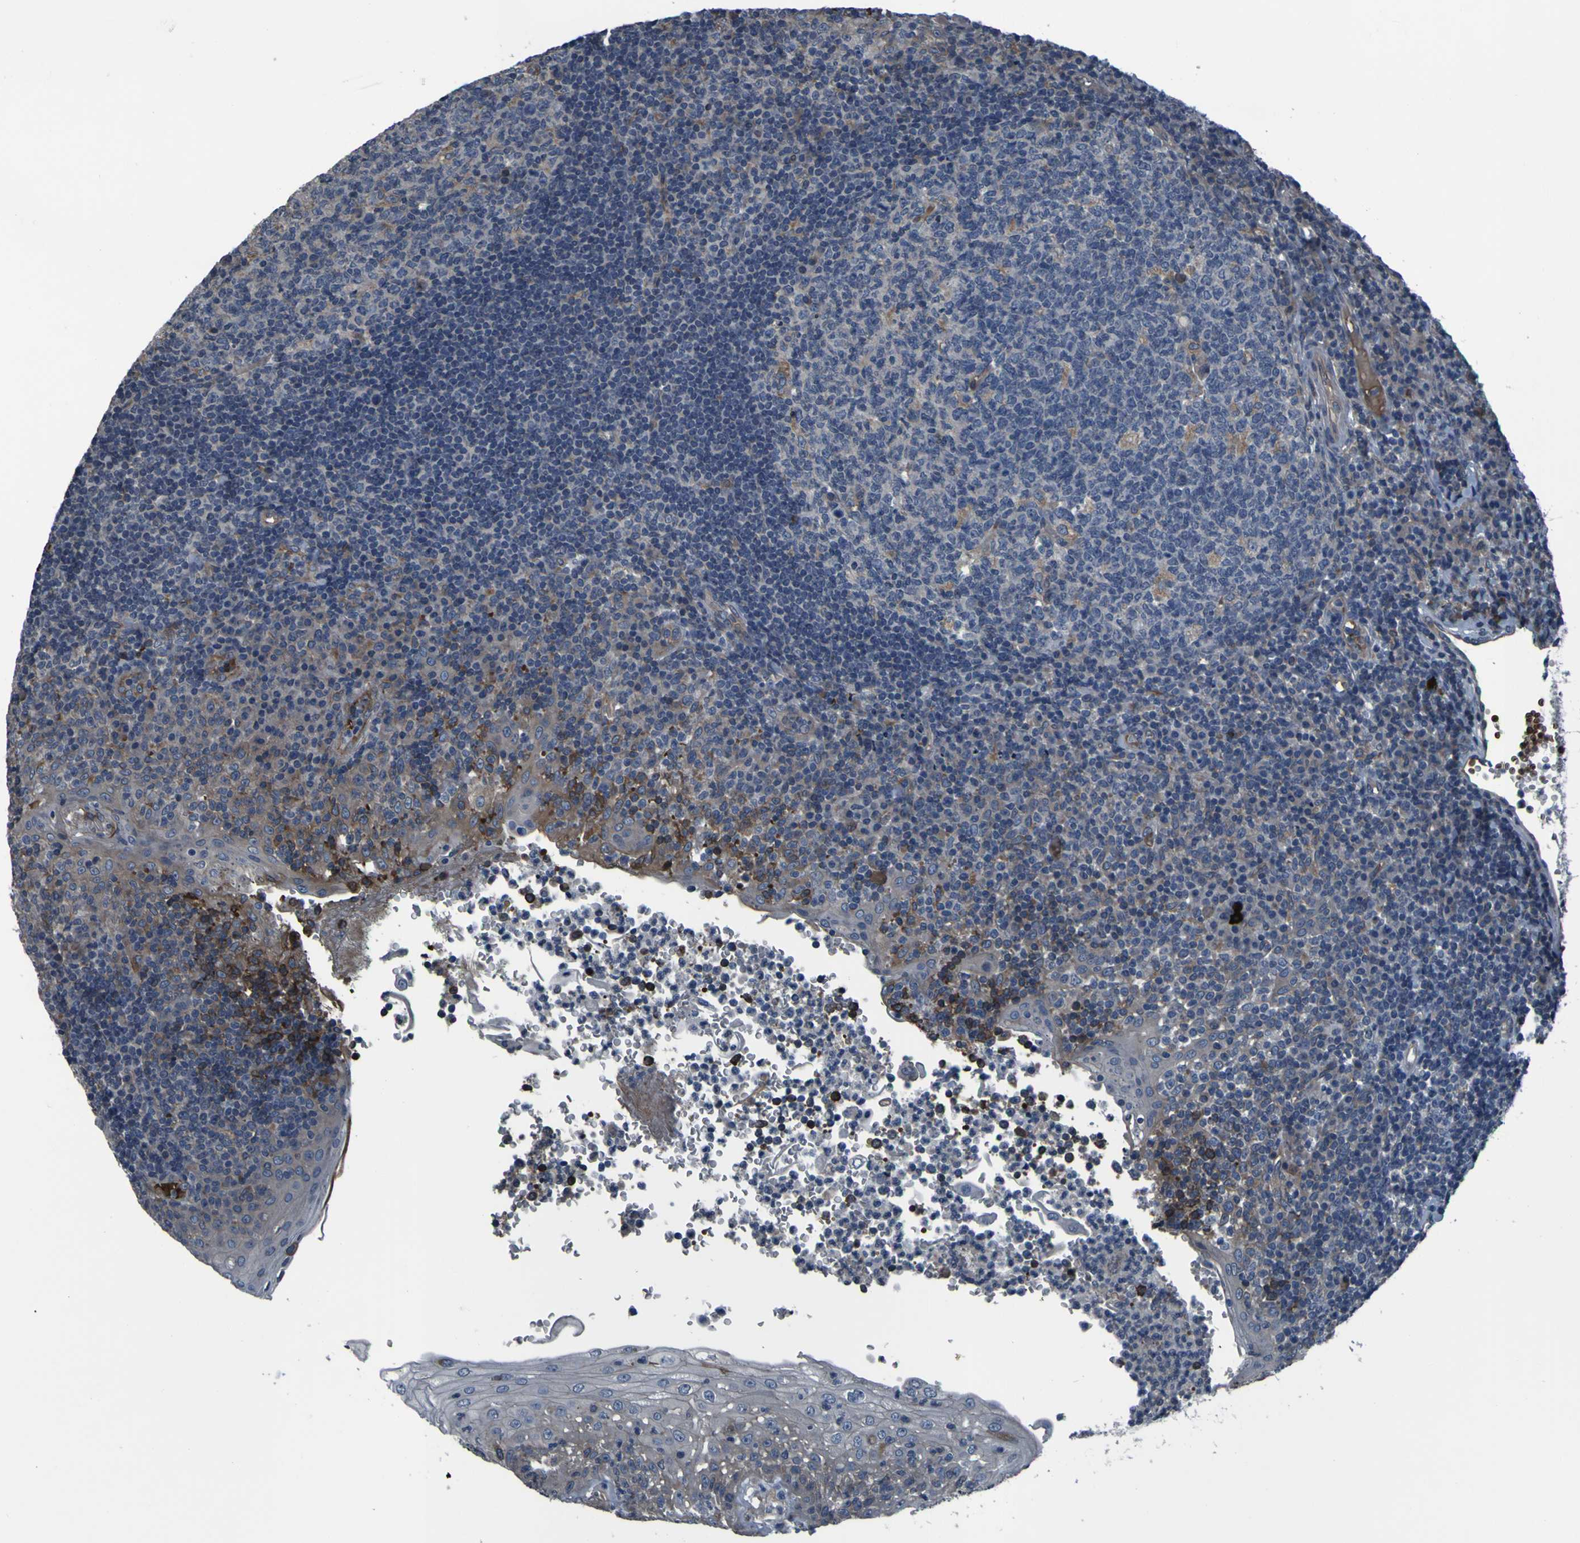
{"staining": {"intensity": "negative", "quantity": "none", "location": "none"}, "tissue": "tonsil", "cell_type": "Germinal center cells", "image_type": "normal", "snomed": [{"axis": "morphology", "description": "Normal tissue, NOS"}, {"axis": "topography", "description": "Tonsil"}], "caption": "Tonsil stained for a protein using IHC shows no positivity germinal center cells.", "gene": "GRAMD1A", "patient": {"sex": "female", "age": 40}}